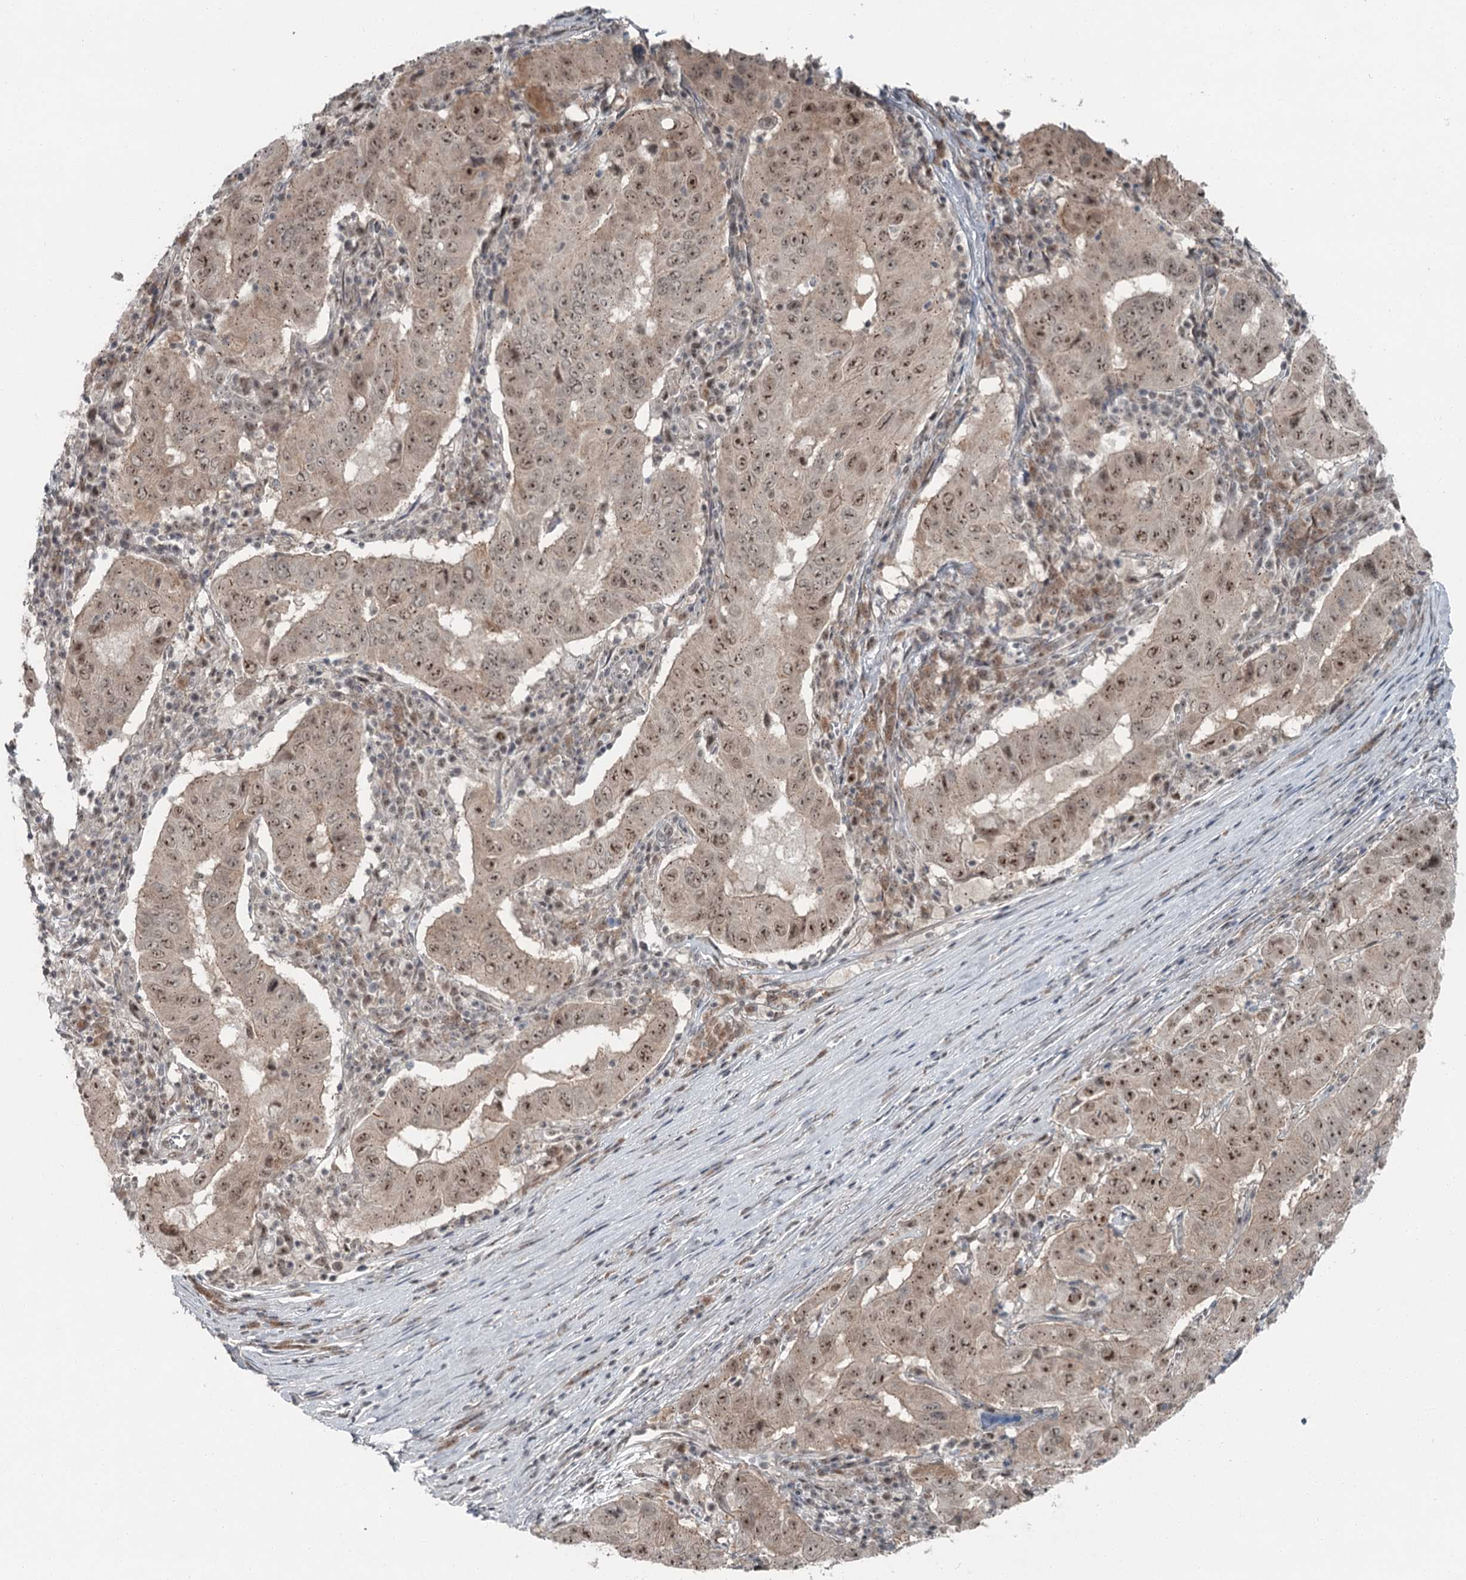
{"staining": {"intensity": "moderate", "quantity": ">75%", "location": "cytoplasmic/membranous,nuclear"}, "tissue": "pancreatic cancer", "cell_type": "Tumor cells", "image_type": "cancer", "snomed": [{"axis": "morphology", "description": "Adenocarcinoma, NOS"}, {"axis": "topography", "description": "Pancreas"}], "caption": "Protein expression analysis of human pancreatic cancer reveals moderate cytoplasmic/membranous and nuclear positivity in about >75% of tumor cells.", "gene": "EXOSC1", "patient": {"sex": "male", "age": 63}}